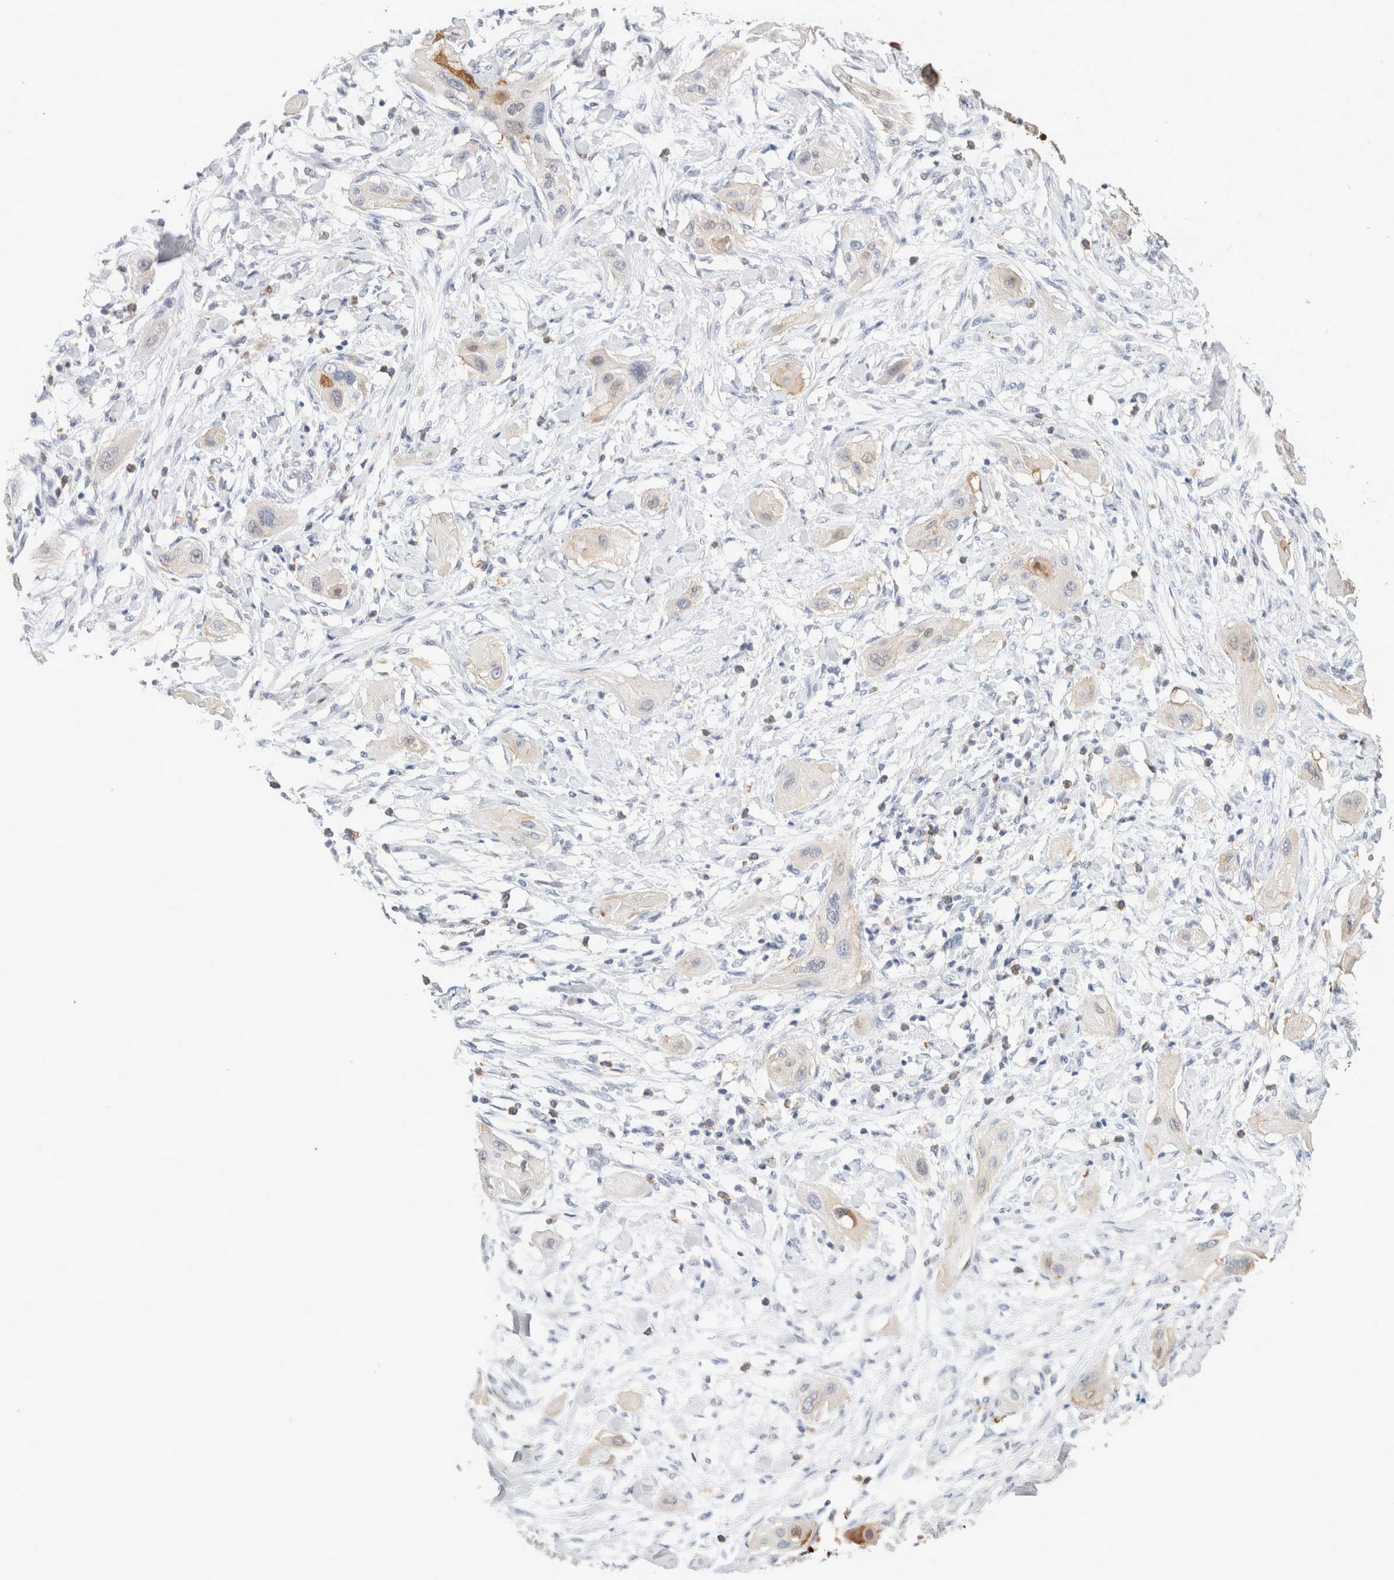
{"staining": {"intensity": "weak", "quantity": "<25%", "location": "cytoplasmic/membranous"}, "tissue": "lung cancer", "cell_type": "Tumor cells", "image_type": "cancer", "snomed": [{"axis": "morphology", "description": "Squamous cell carcinoma, NOS"}, {"axis": "topography", "description": "Lung"}], "caption": "The immunohistochemistry (IHC) micrograph has no significant positivity in tumor cells of lung squamous cell carcinoma tissue.", "gene": "P2RY2", "patient": {"sex": "female", "age": 47}}